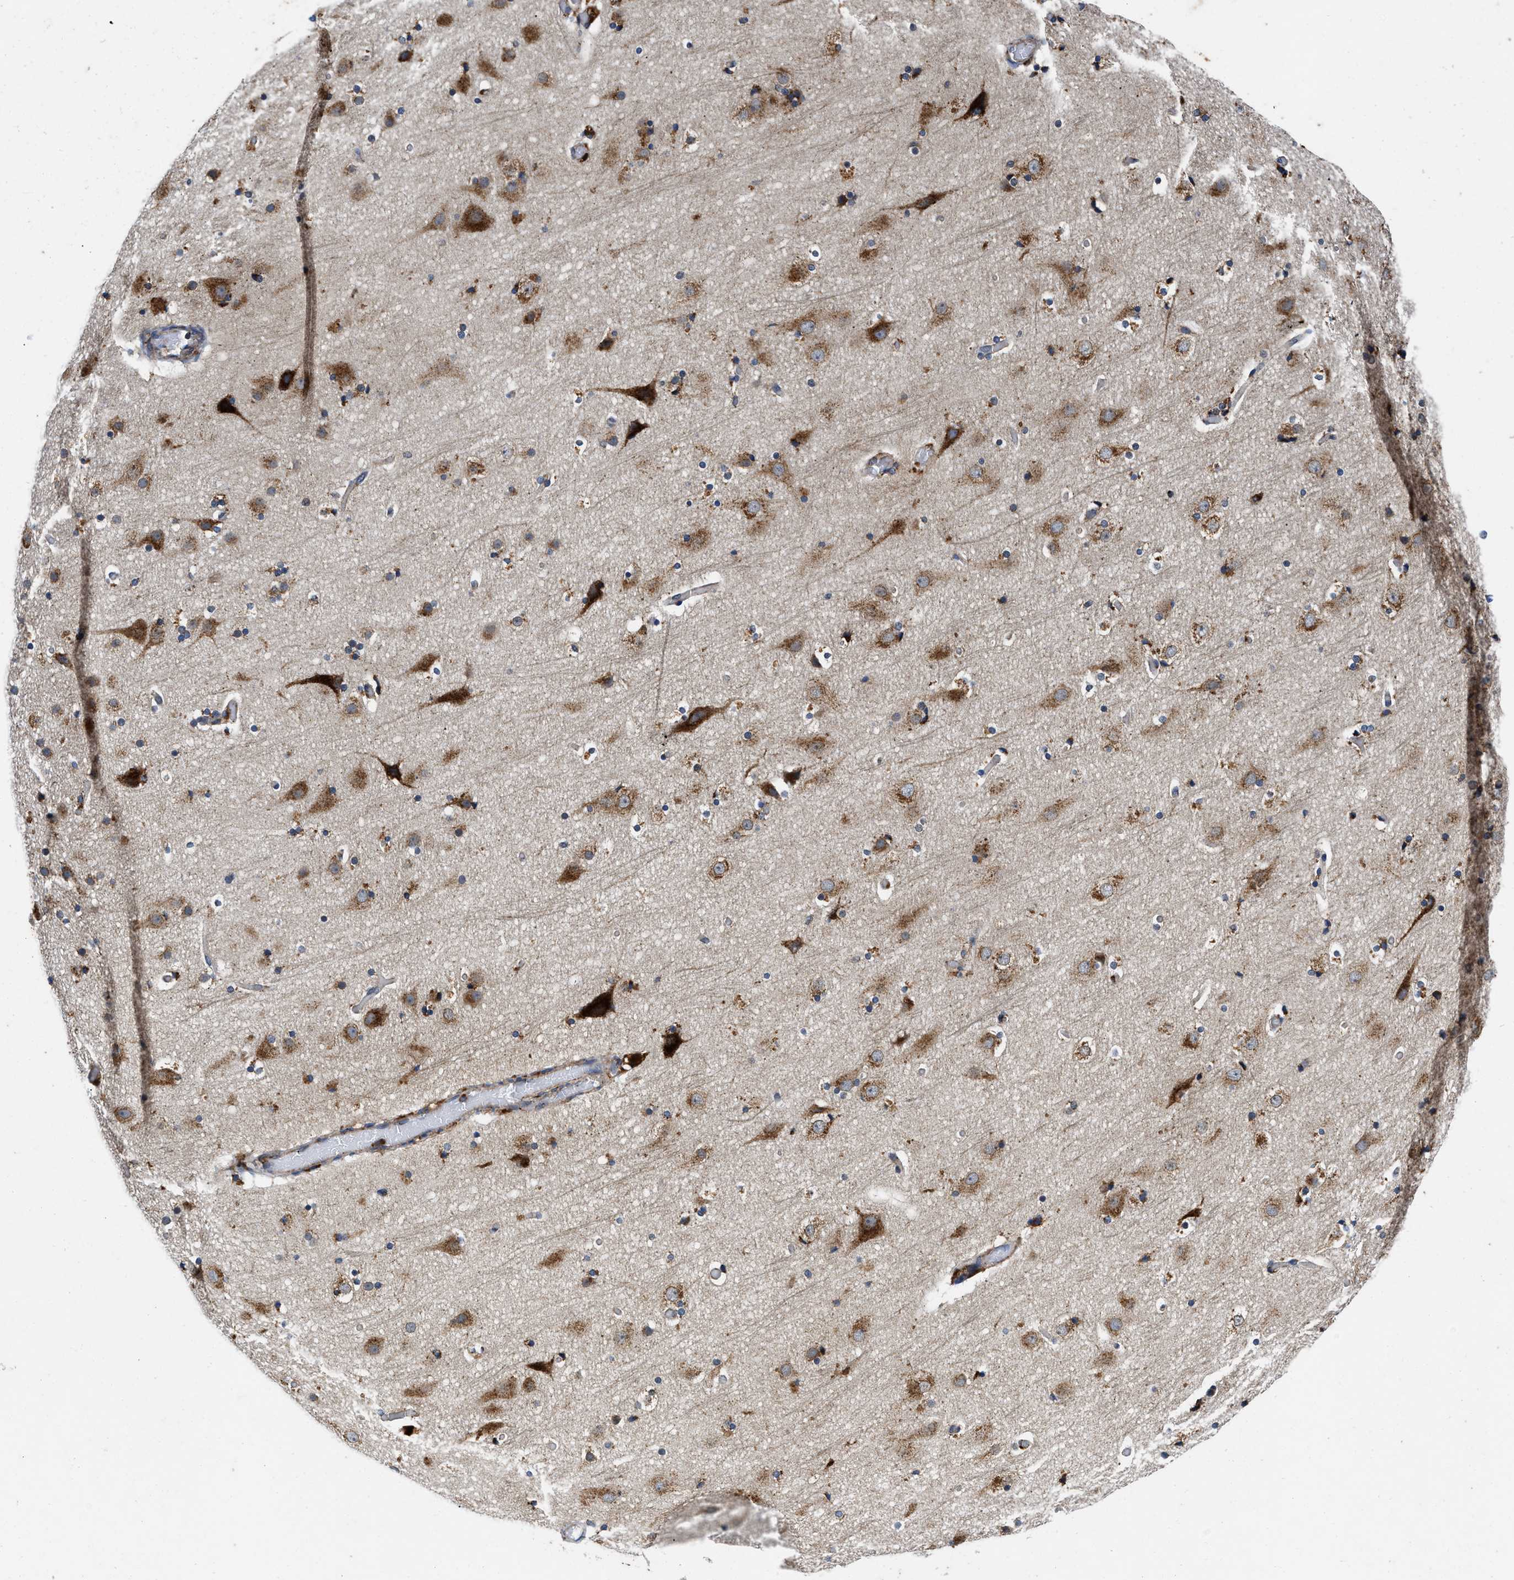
{"staining": {"intensity": "negative", "quantity": "none", "location": "none"}, "tissue": "cerebral cortex", "cell_type": "Endothelial cells", "image_type": "normal", "snomed": [{"axis": "morphology", "description": "Normal tissue, NOS"}, {"axis": "topography", "description": "Cerebral cortex"}], "caption": "DAB (3,3'-diaminobenzidine) immunohistochemical staining of benign cerebral cortex shows no significant staining in endothelial cells. The staining was performed using DAB (3,3'-diaminobenzidine) to visualize the protein expression in brown, while the nuclei were stained in blue with hematoxylin (Magnification: 20x).", "gene": "ENPP4", "patient": {"sex": "male", "age": 57}}